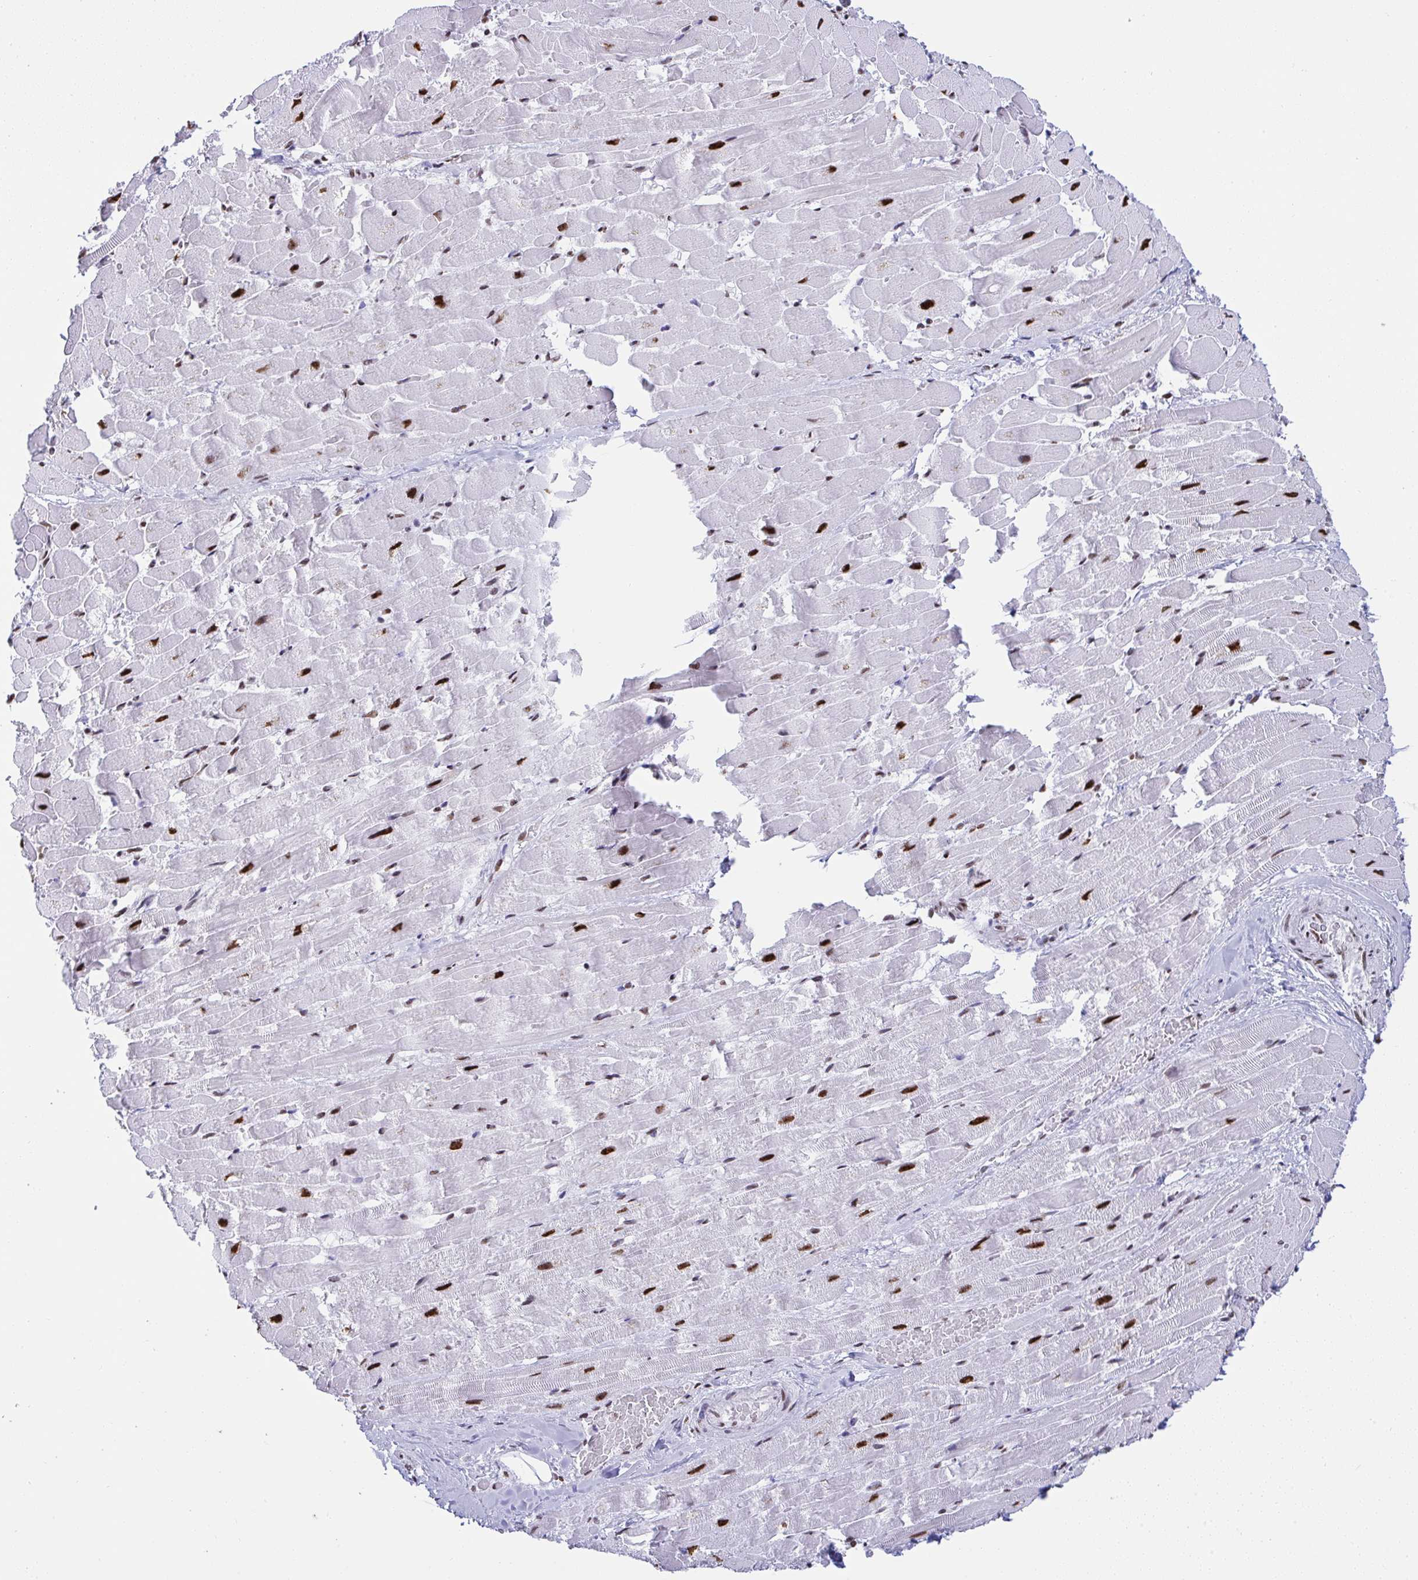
{"staining": {"intensity": "strong", "quantity": "25%-75%", "location": "nuclear"}, "tissue": "heart muscle", "cell_type": "Cardiomyocytes", "image_type": "normal", "snomed": [{"axis": "morphology", "description": "Normal tissue, NOS"}, {"axis": "topography", "description": "Heart"}], "caption": "Immunohistochemistry (DAB) staining of benign human heart muscle shows strong nuclear protein positivity in approximately 25%-75% of cardiomyocytes.", "gene": "DDX52", "patient": {"sex": "male", "age": 37}}